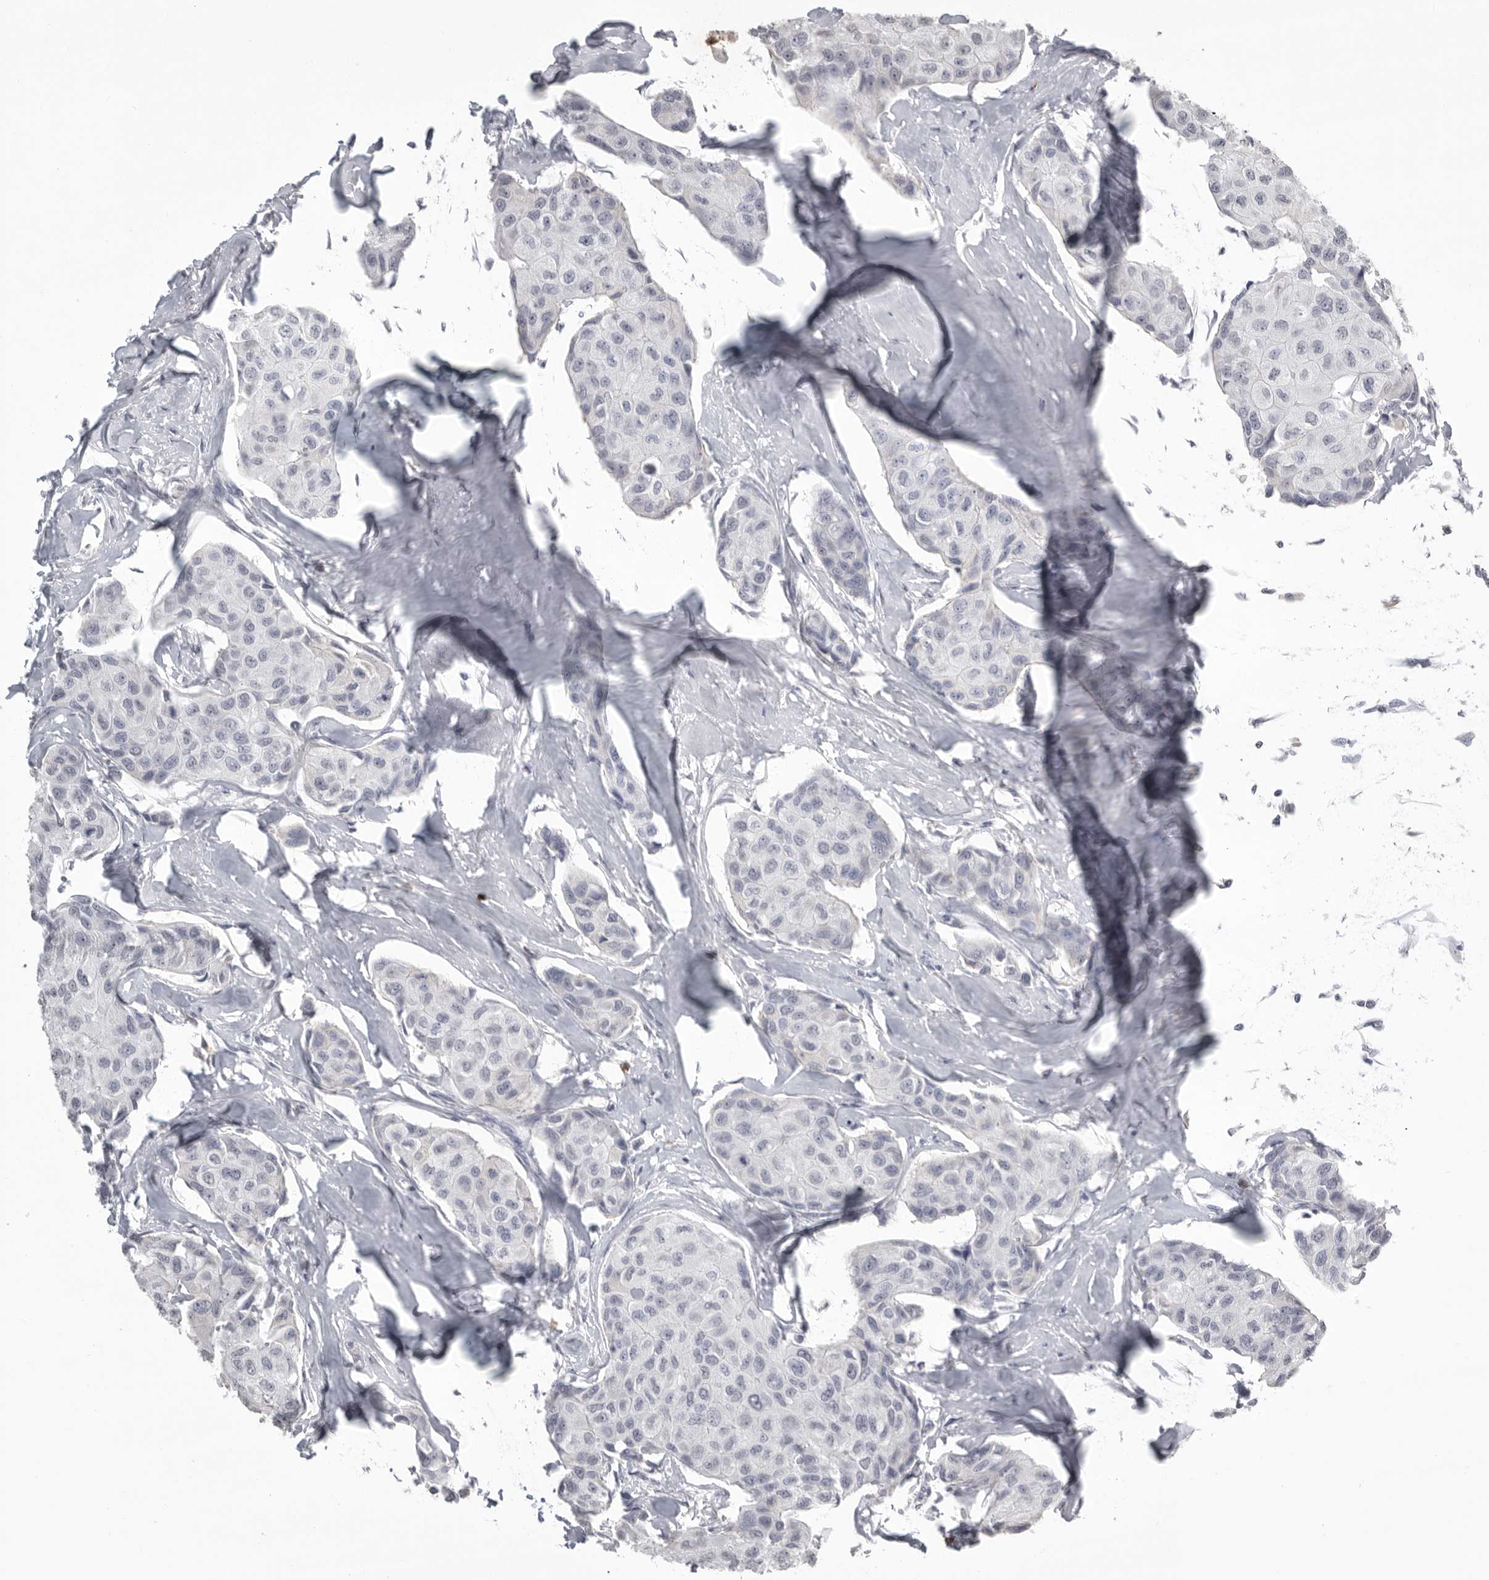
{"staining": {"intensity": "negative", "quantity": "none", "location": "none"}, "tissue": "breast cancer", "cell_type": "Tumor cells", "image_type": "cancer", "snomed": [{"axis": "morphology", "description": "Duct carcinoma"}, {"axis": "topography", "description": "Breast"}], "caption": "The immunohistochemistry photomicrograph has no significant positivity in tumor cells of intraductal carcinoma (breast) tissue.", "gene": "GNLY", "patient": {"sex": "female", "age": 80}}